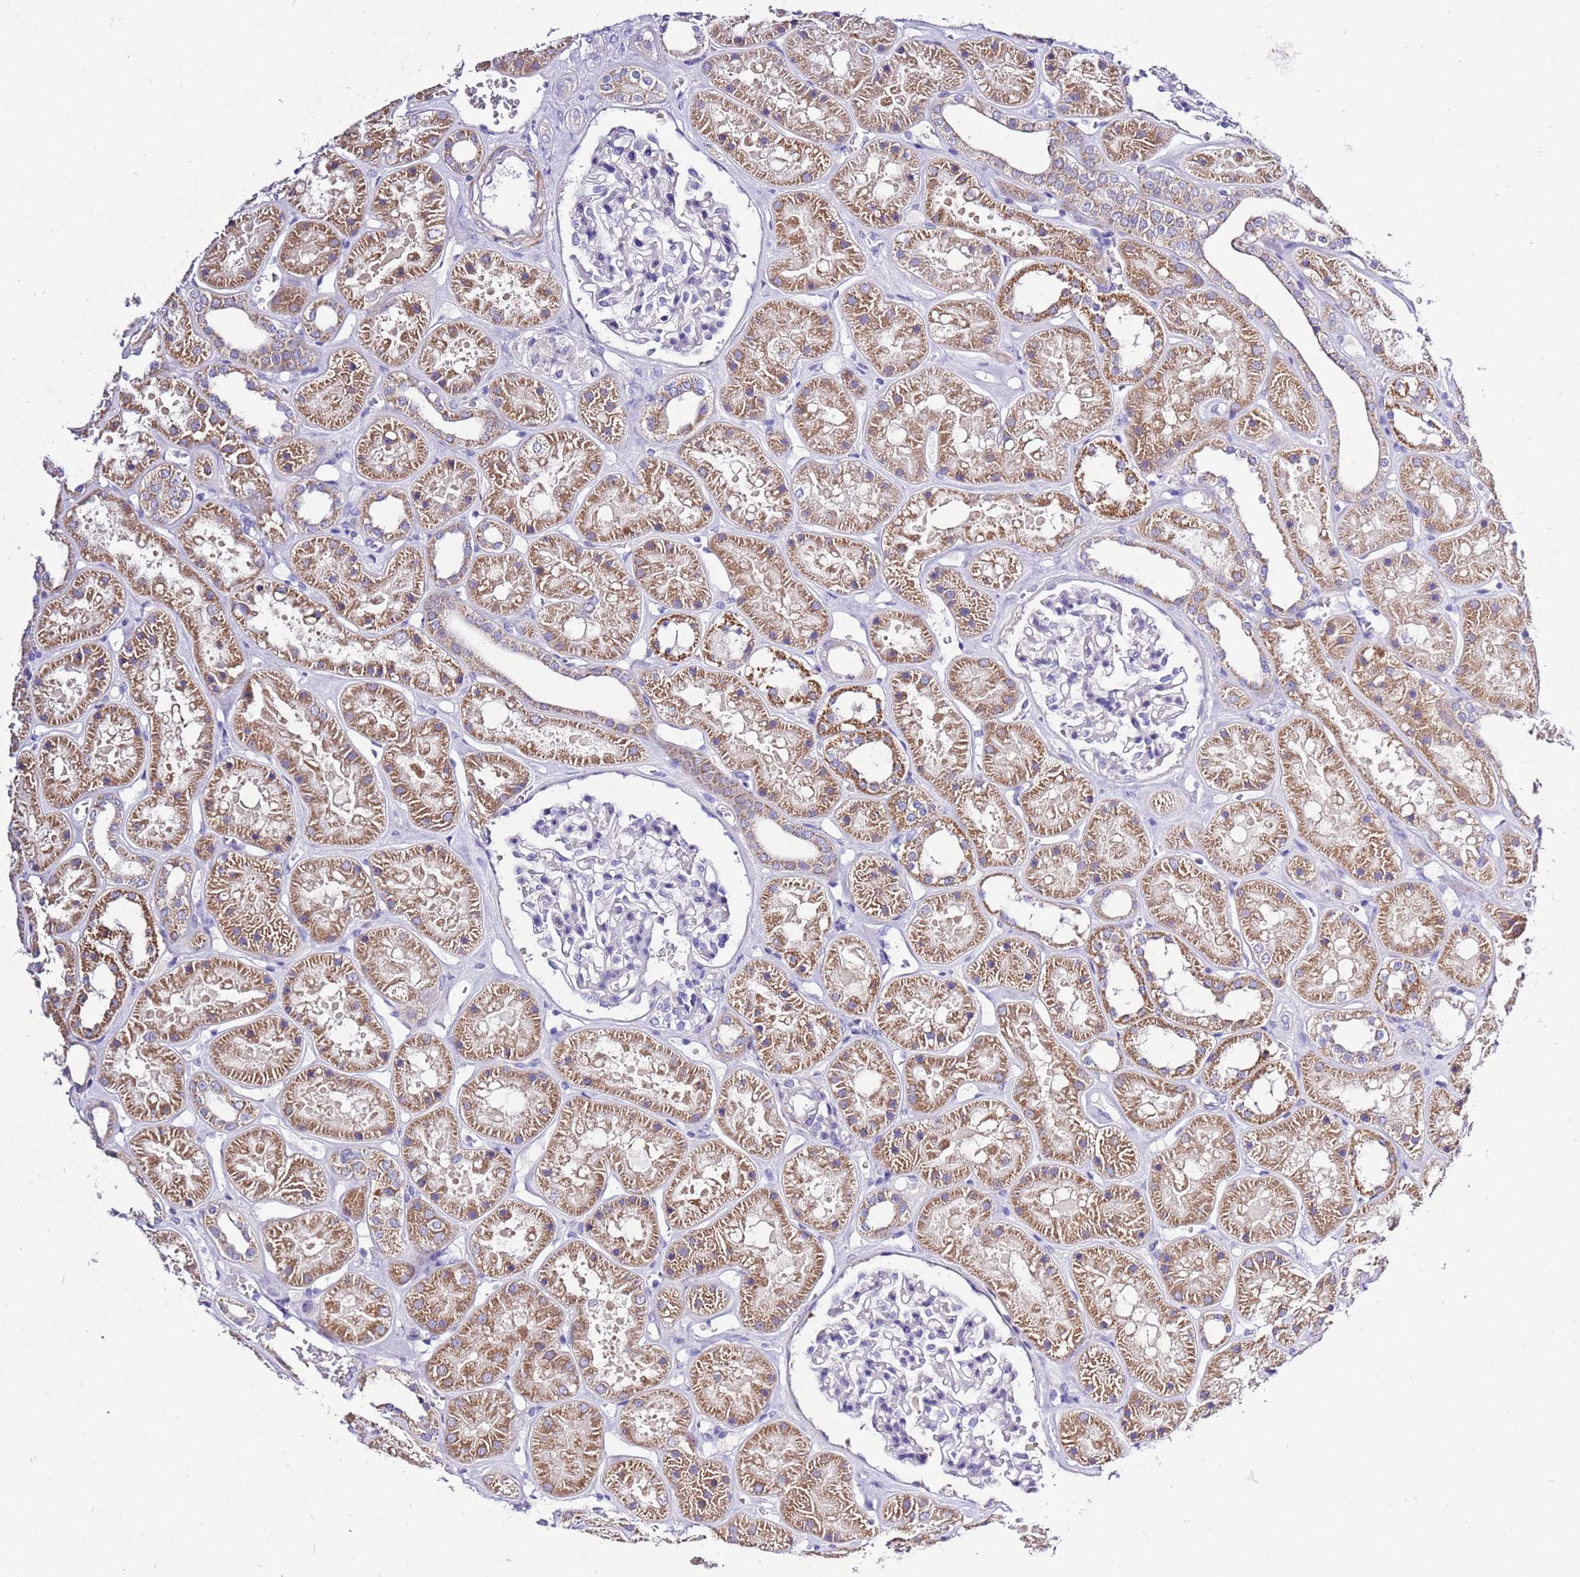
{"staining": {"intensity": "negative", "quantity": "none", "location": "none"}, "tissue": "kidney", "cell_type": "Cells in glomeruli", "image_type": "normal", "snomed": [{"axis": "morphology", "description": "Normal tissue, NOS"}, {"axis": "topography", "description": "Kidney"}], "caption": "Human kidney stained for a protein using immunohistochemistry (IHC) exhibits no expression in cells in glomeruli.", "gene": "GLCE", "patient": {"sex": "female", "age": 41}}